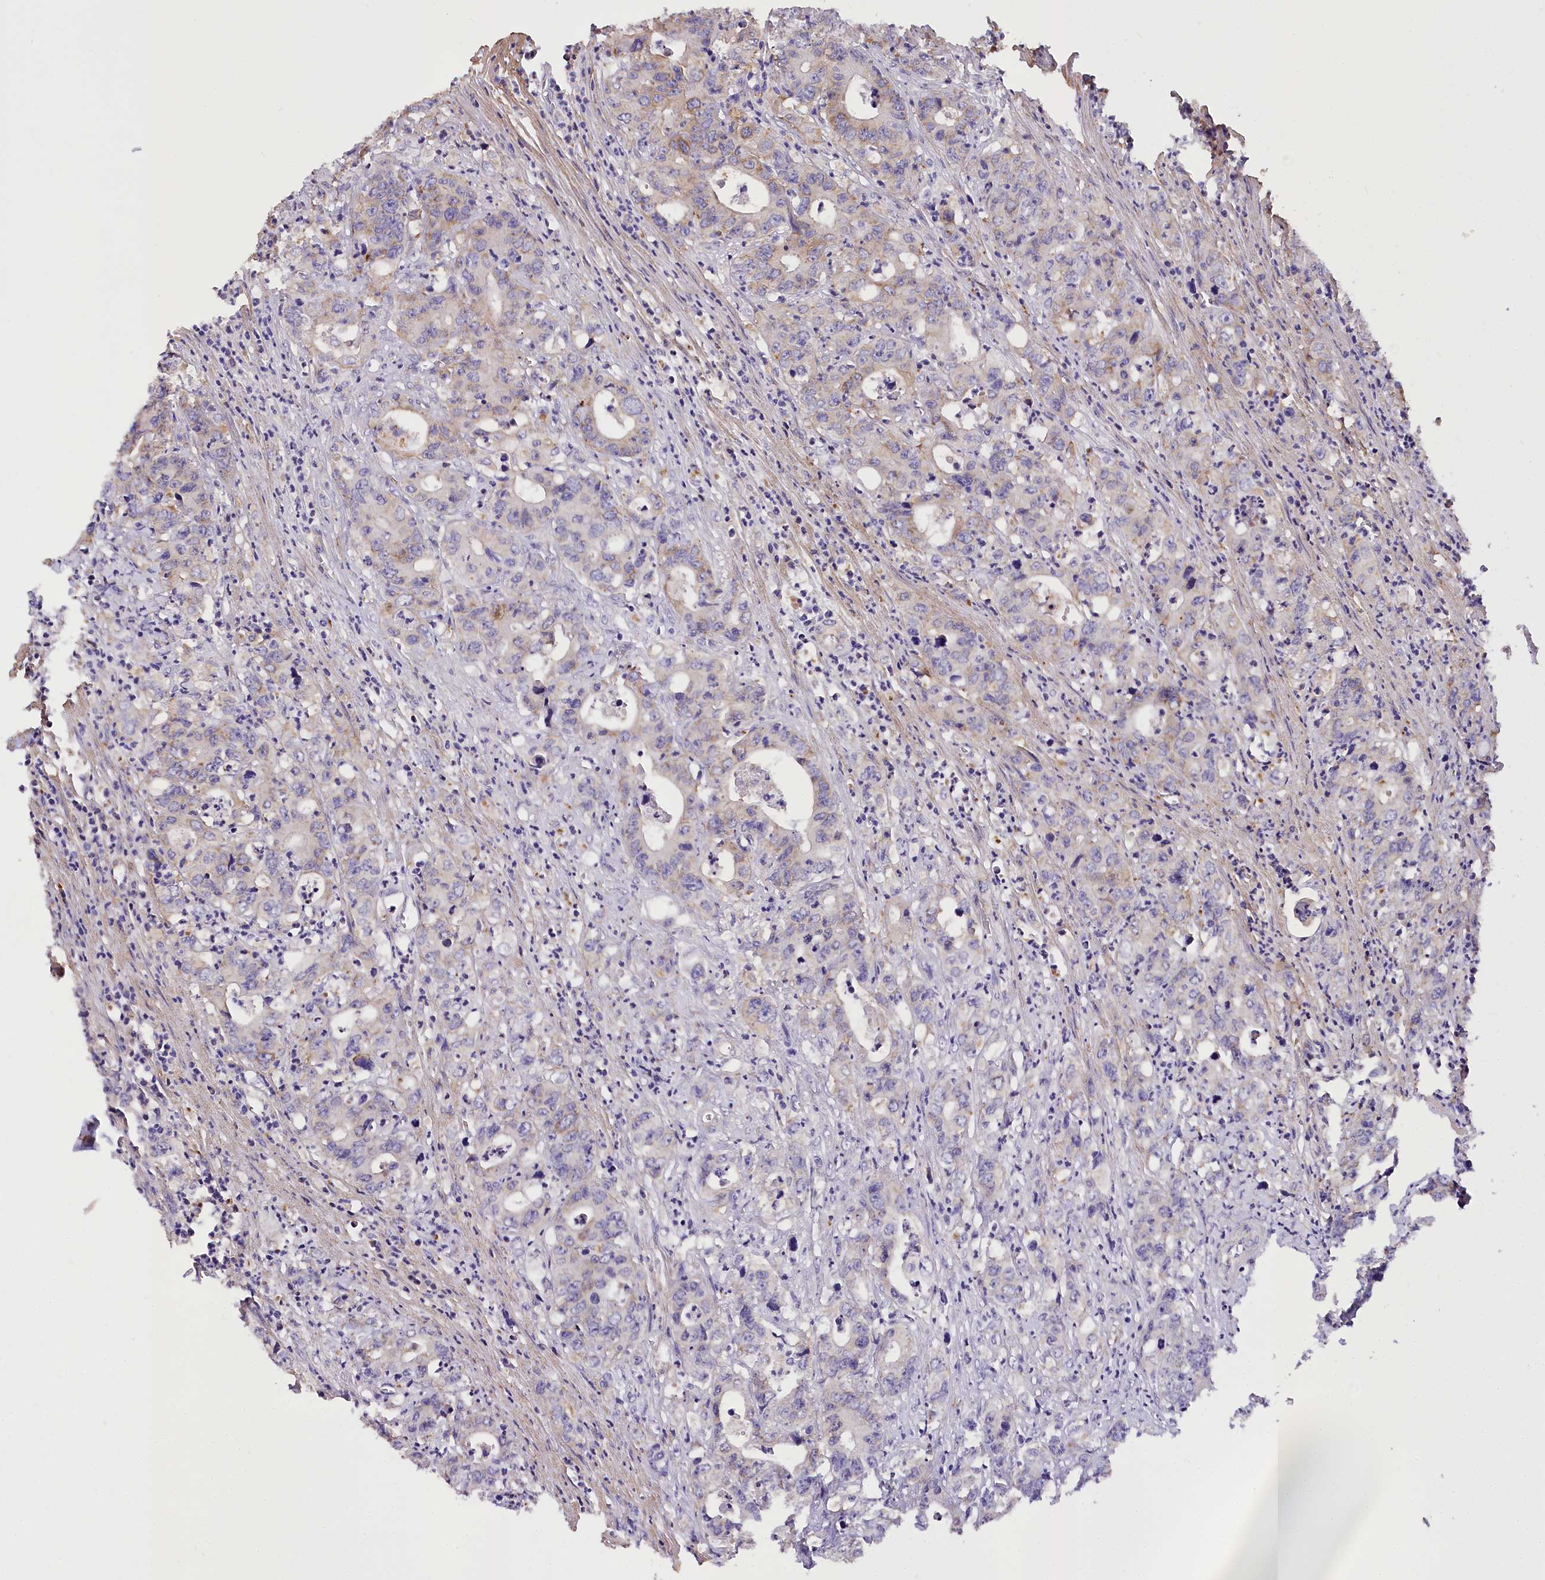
{"staining": {"intensity": "weak", "quantity": "<25%", "location": "cytoplasmic/membranous"}, "tissue": "colorectal cancer", "cell_type": "Tumor cells", "image_type": "cancer", "snomed": [{"axis": "morphology", "description": "Adenocarcinoma, NOS"}, {"axis": "topography", "description": "Colon"}], "caption": "Histopathology image shows no protein positivity in tumor cells of adenocarcinoma (colorectal) tissue.", "gene": "SYNPO2", "patient": {"sex": "female", "age": 75}}